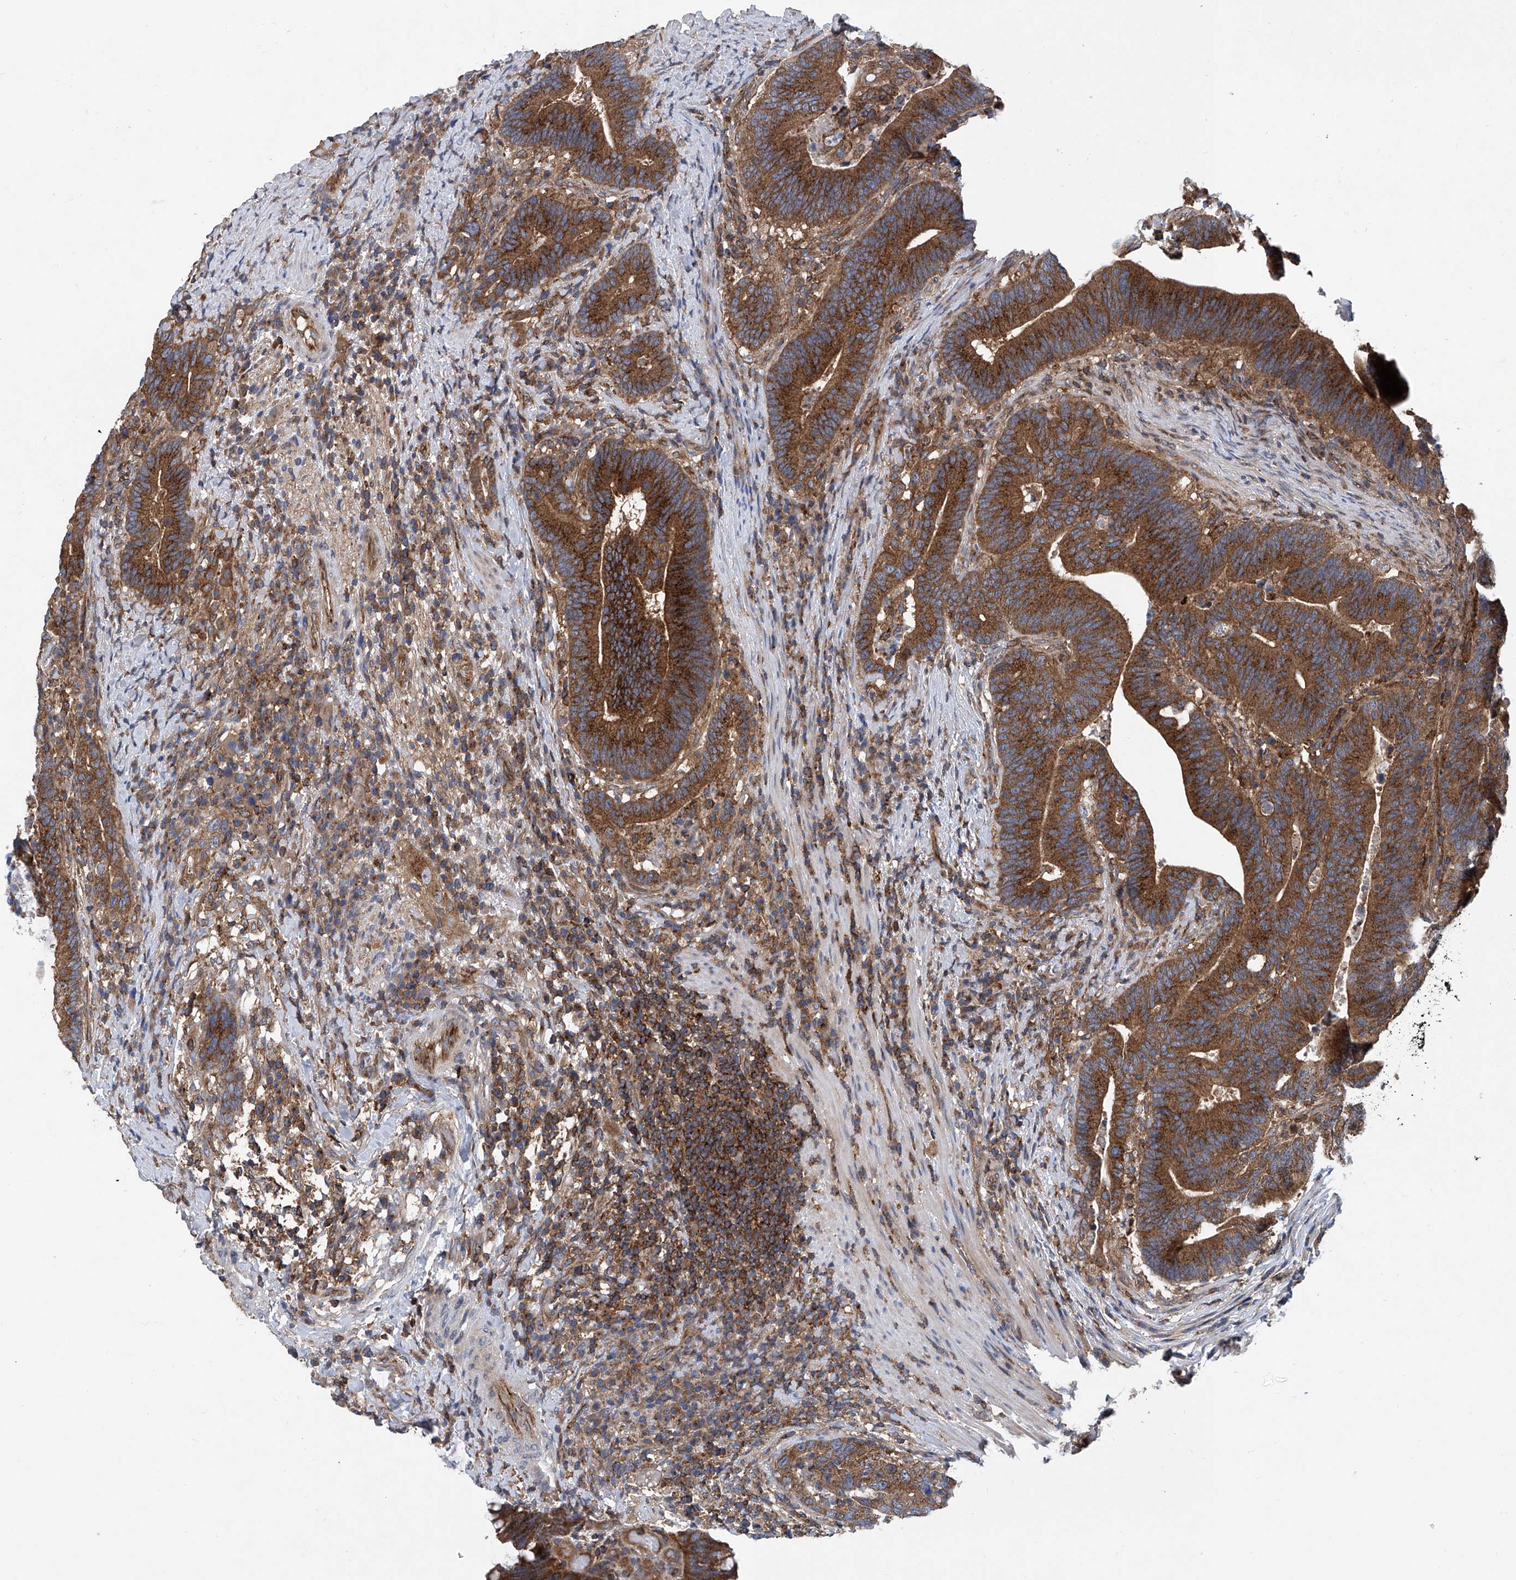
{"staining": {"intensity": "strong", "quantity": ">75%", "location": "cytoplasmic/membranous"}, "tissue": "colorectal cancer", "cell_type": "Tumor cells", "image_type": "cancer", "snomed": [{"axis": "morphology", "description": "Adenocarcinoma, NOS"}, {"axis": "topography", "description": "Colon"}], "caption": "Protein staining of colorectal cancer tissue demonstrates strong cytoplasmic/membranous staining in about >75% of tumor cells.", "gene": "SMAP1", "patient": {"sex": "female", "age": 66}}